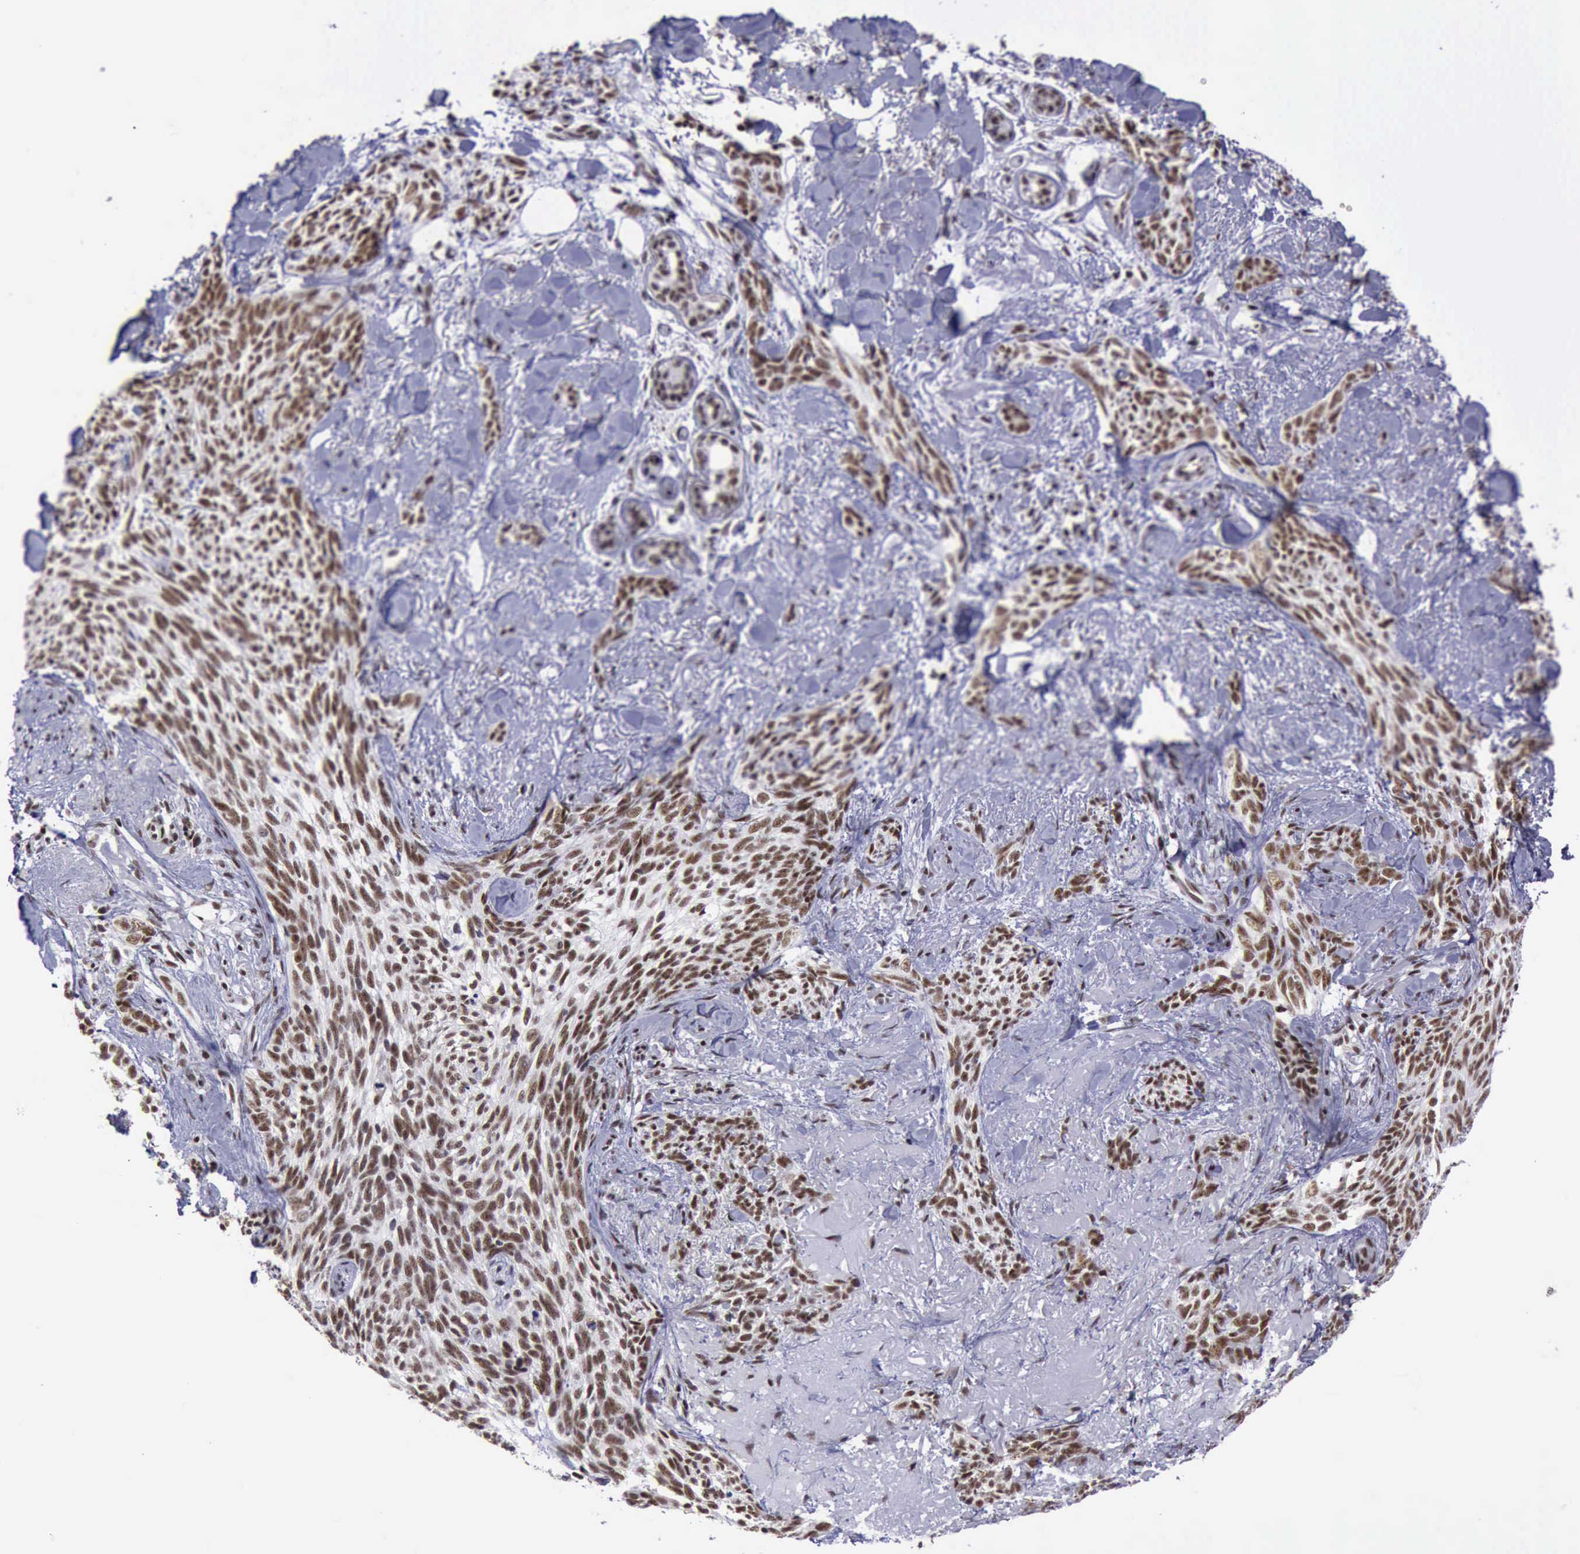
{"staining": {"intensity": "moderate", "quantity": ">75%", "location": "nuclear"}, "tissue": "skin cancer", "cell_type": "Tumor cells", "image_type": "cancer", "snomed": [{"axis": "morphology", "description": "Basal cell carcinoma"}, {"axis": "topography", "description": "Skin"}], "caption": "There is medium levels of moderate nuclear expression in tumor cells of skin basal cell carcinoma, as demonstrated by immunohistochemical staining (brown color).", "gene": "YY1", "patient": {"sex": "female", "age": 81}}